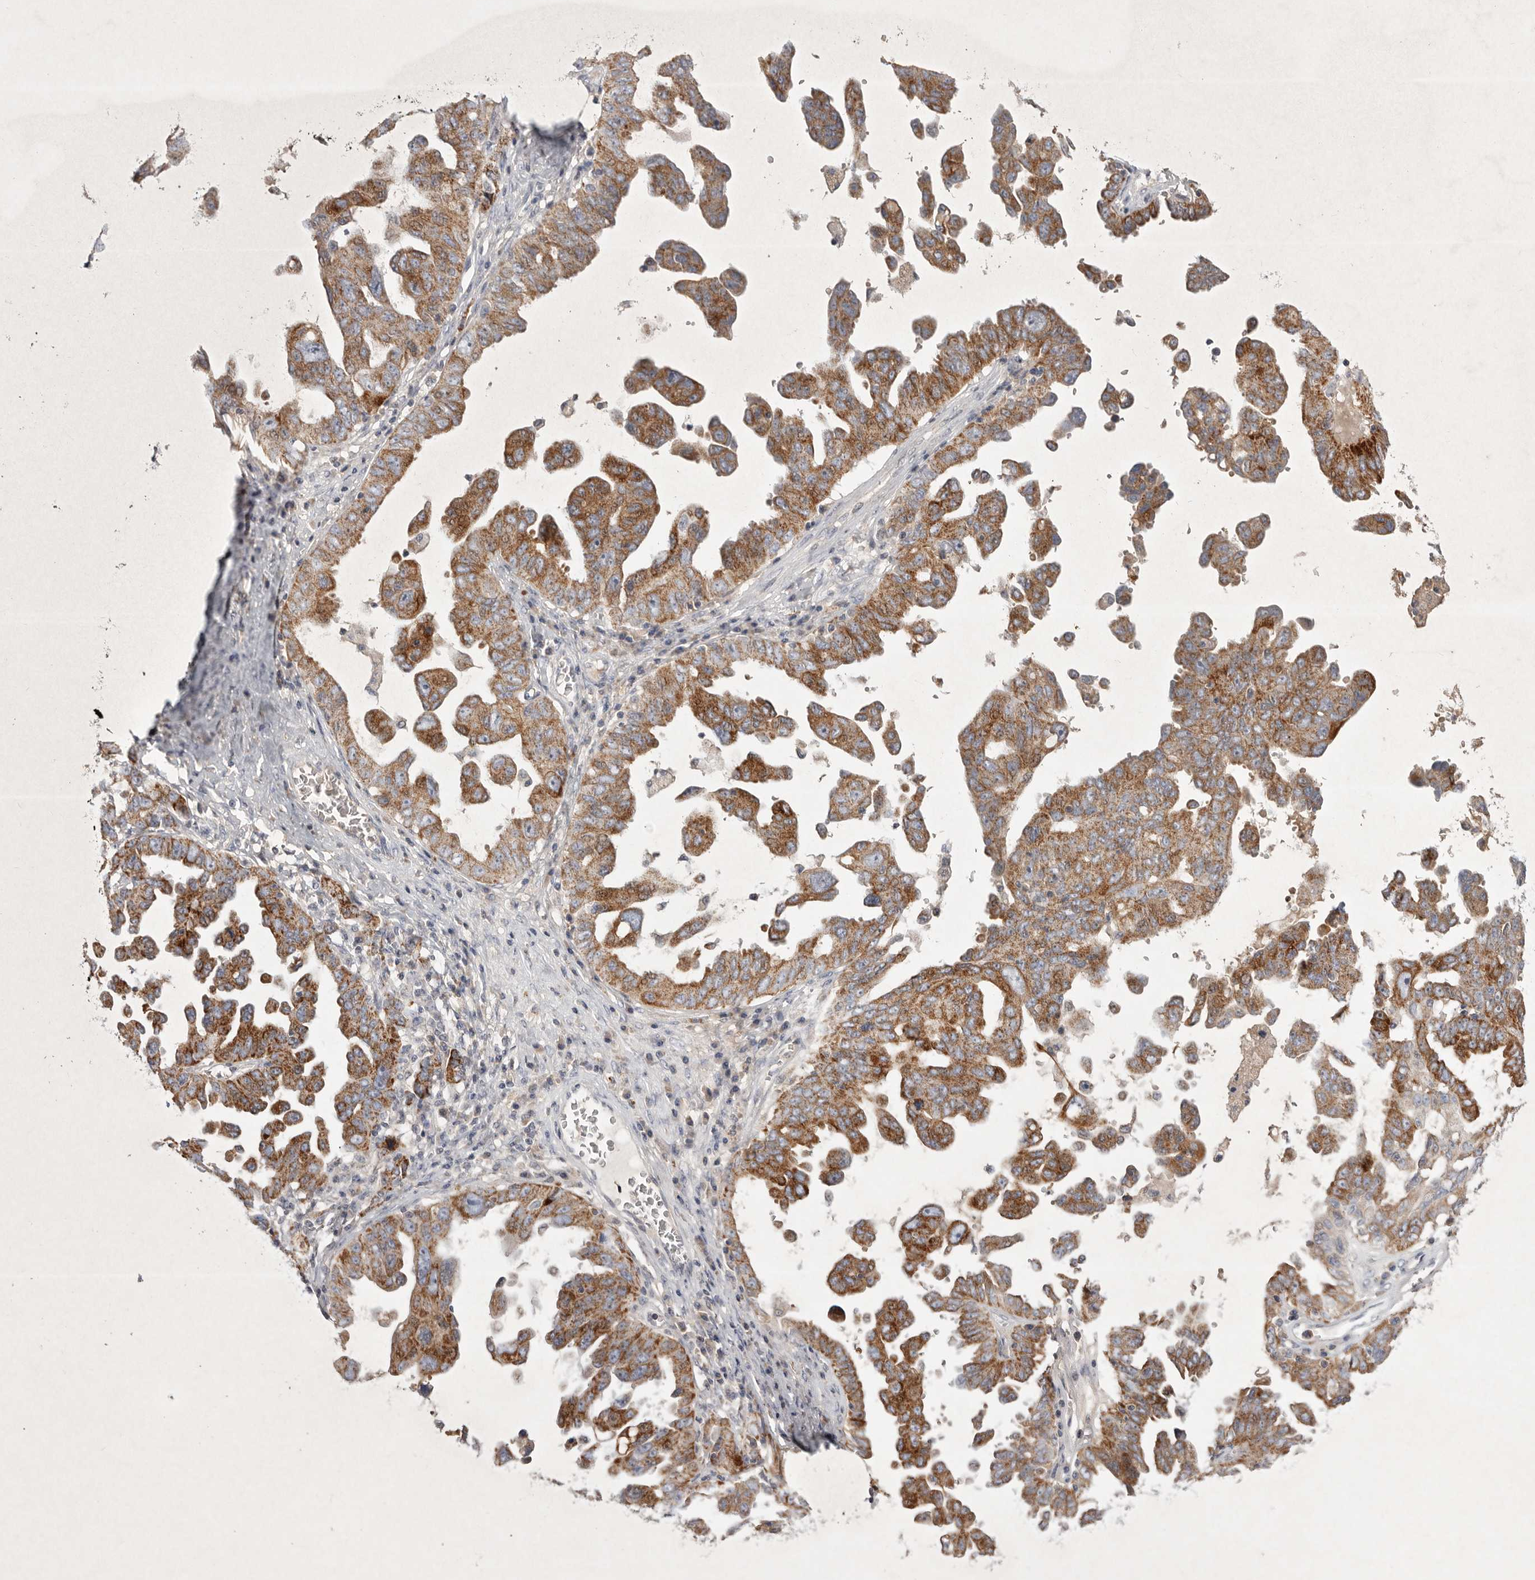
{"staining": {"intensity": "moderate", "quantity": ">75%", "location": "cytoplasmic/membranous"}, "tissue": "ovarian cancer", "cell_type": "Tumor cells", "image_type": "cancer", "snomed": [{"axis": "morphology", "description": "Carcinoma, endometroid"}, {"axis": "topography", "description": "Ovary"}], "caption": "IHC (DAB) staining of ovarian cancer (endometroid carcinoma) demonstrates moderate cytoplasmic/membranous protein positivity in about >75% of tumor cells. (brown staining indicates protein expression, while blue staining denotes nuclei).", "gene": "TNFSF14", "patient": {"sex": "female", "age": 62}}